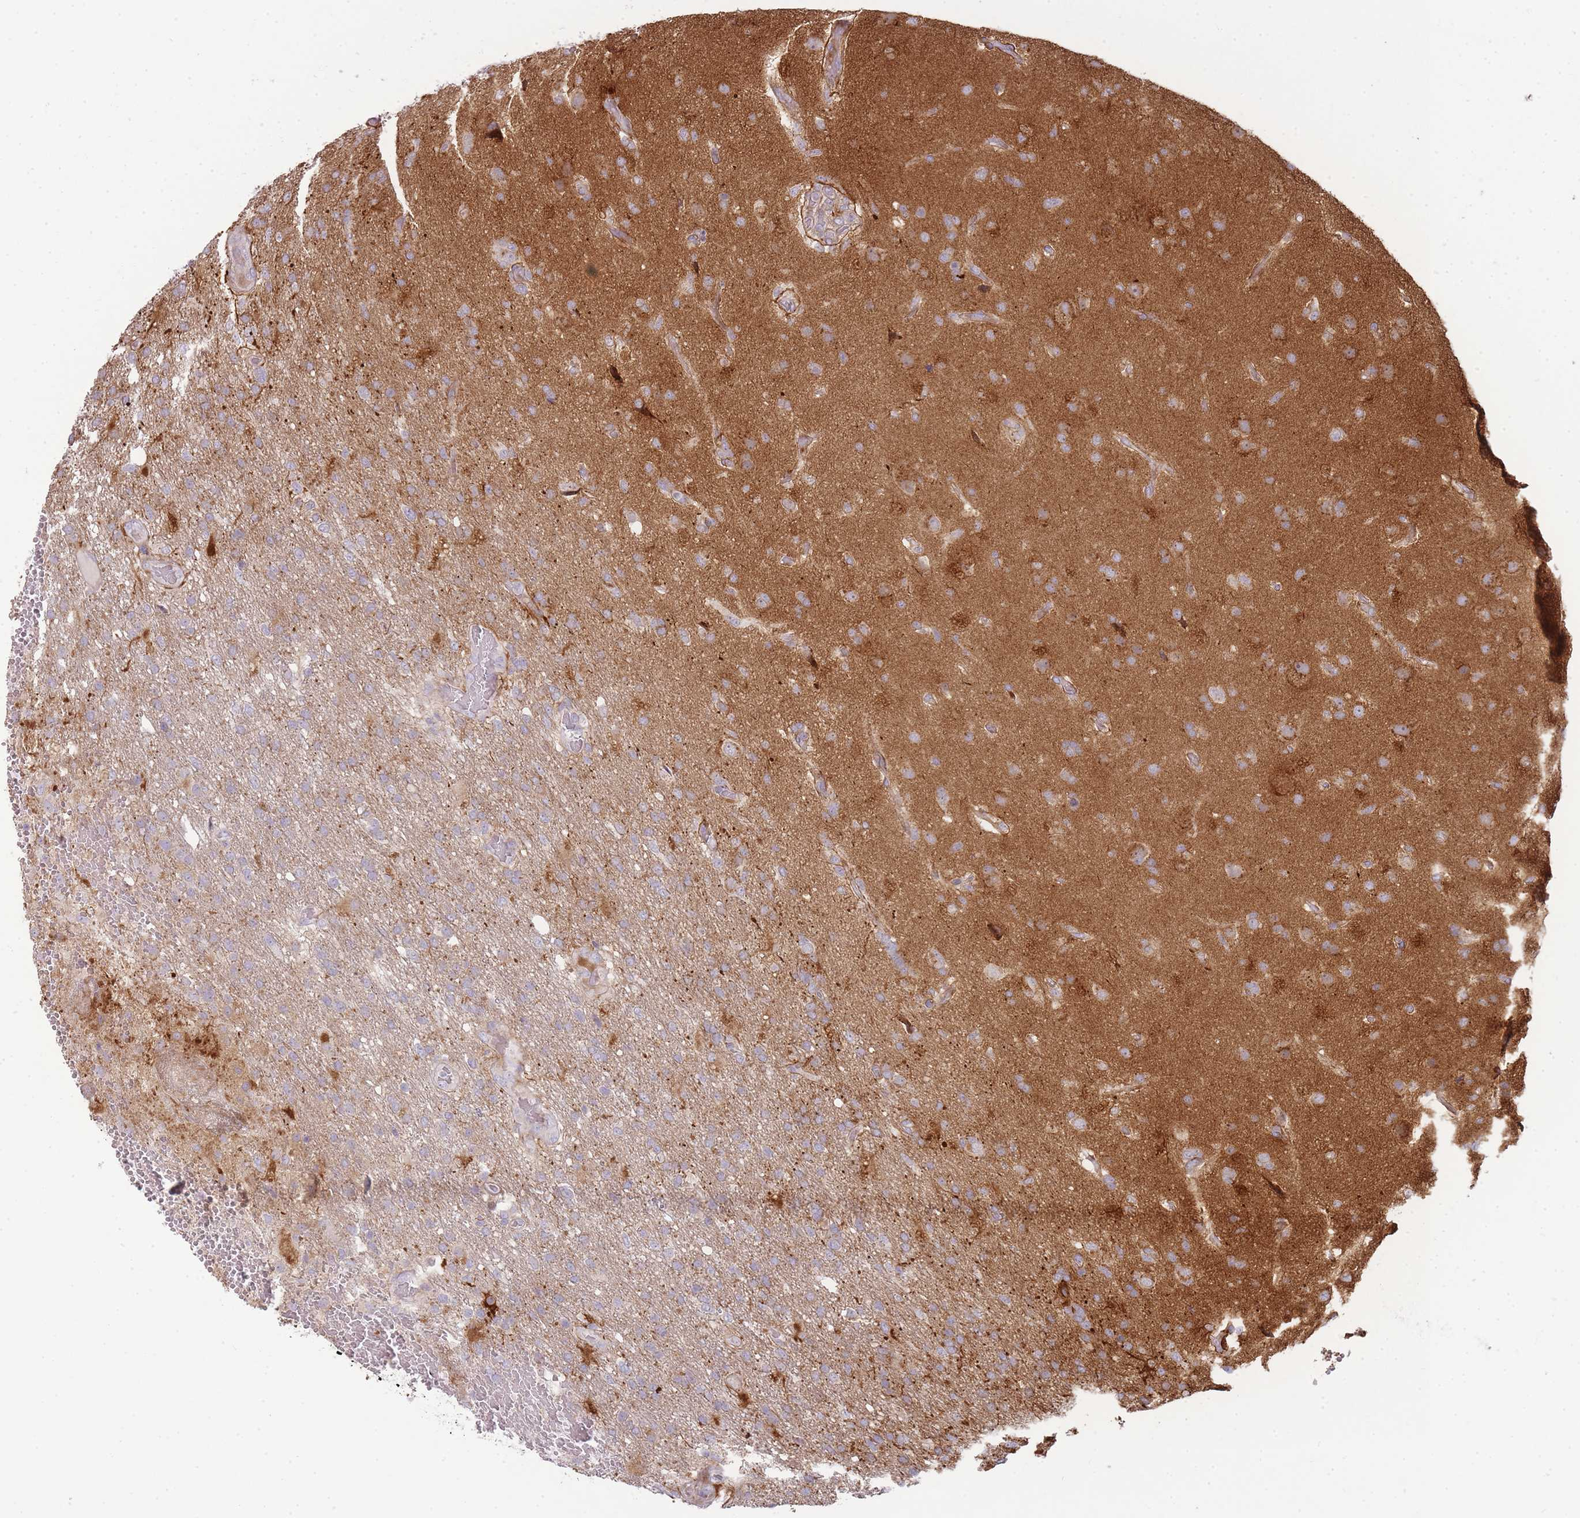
{"staining": {"intensity": "negative", "quantity": "none", "location": "none"}, "tissue": "glioma", "cell_type": "Tumor cells", "image_type": "cancer", "snomed": [{"axis": "morphology", "description": "Glioma, malignant, High grade"}, {"axis": "topography", "description": "Brain"}], "caption": "Malignant high-grade glioma stained for a protein using immunohistochemistry demonstrates no expression tumor cells.", "gene": "PPP3R2", "patient": {"sex": "female", "age": 74}}